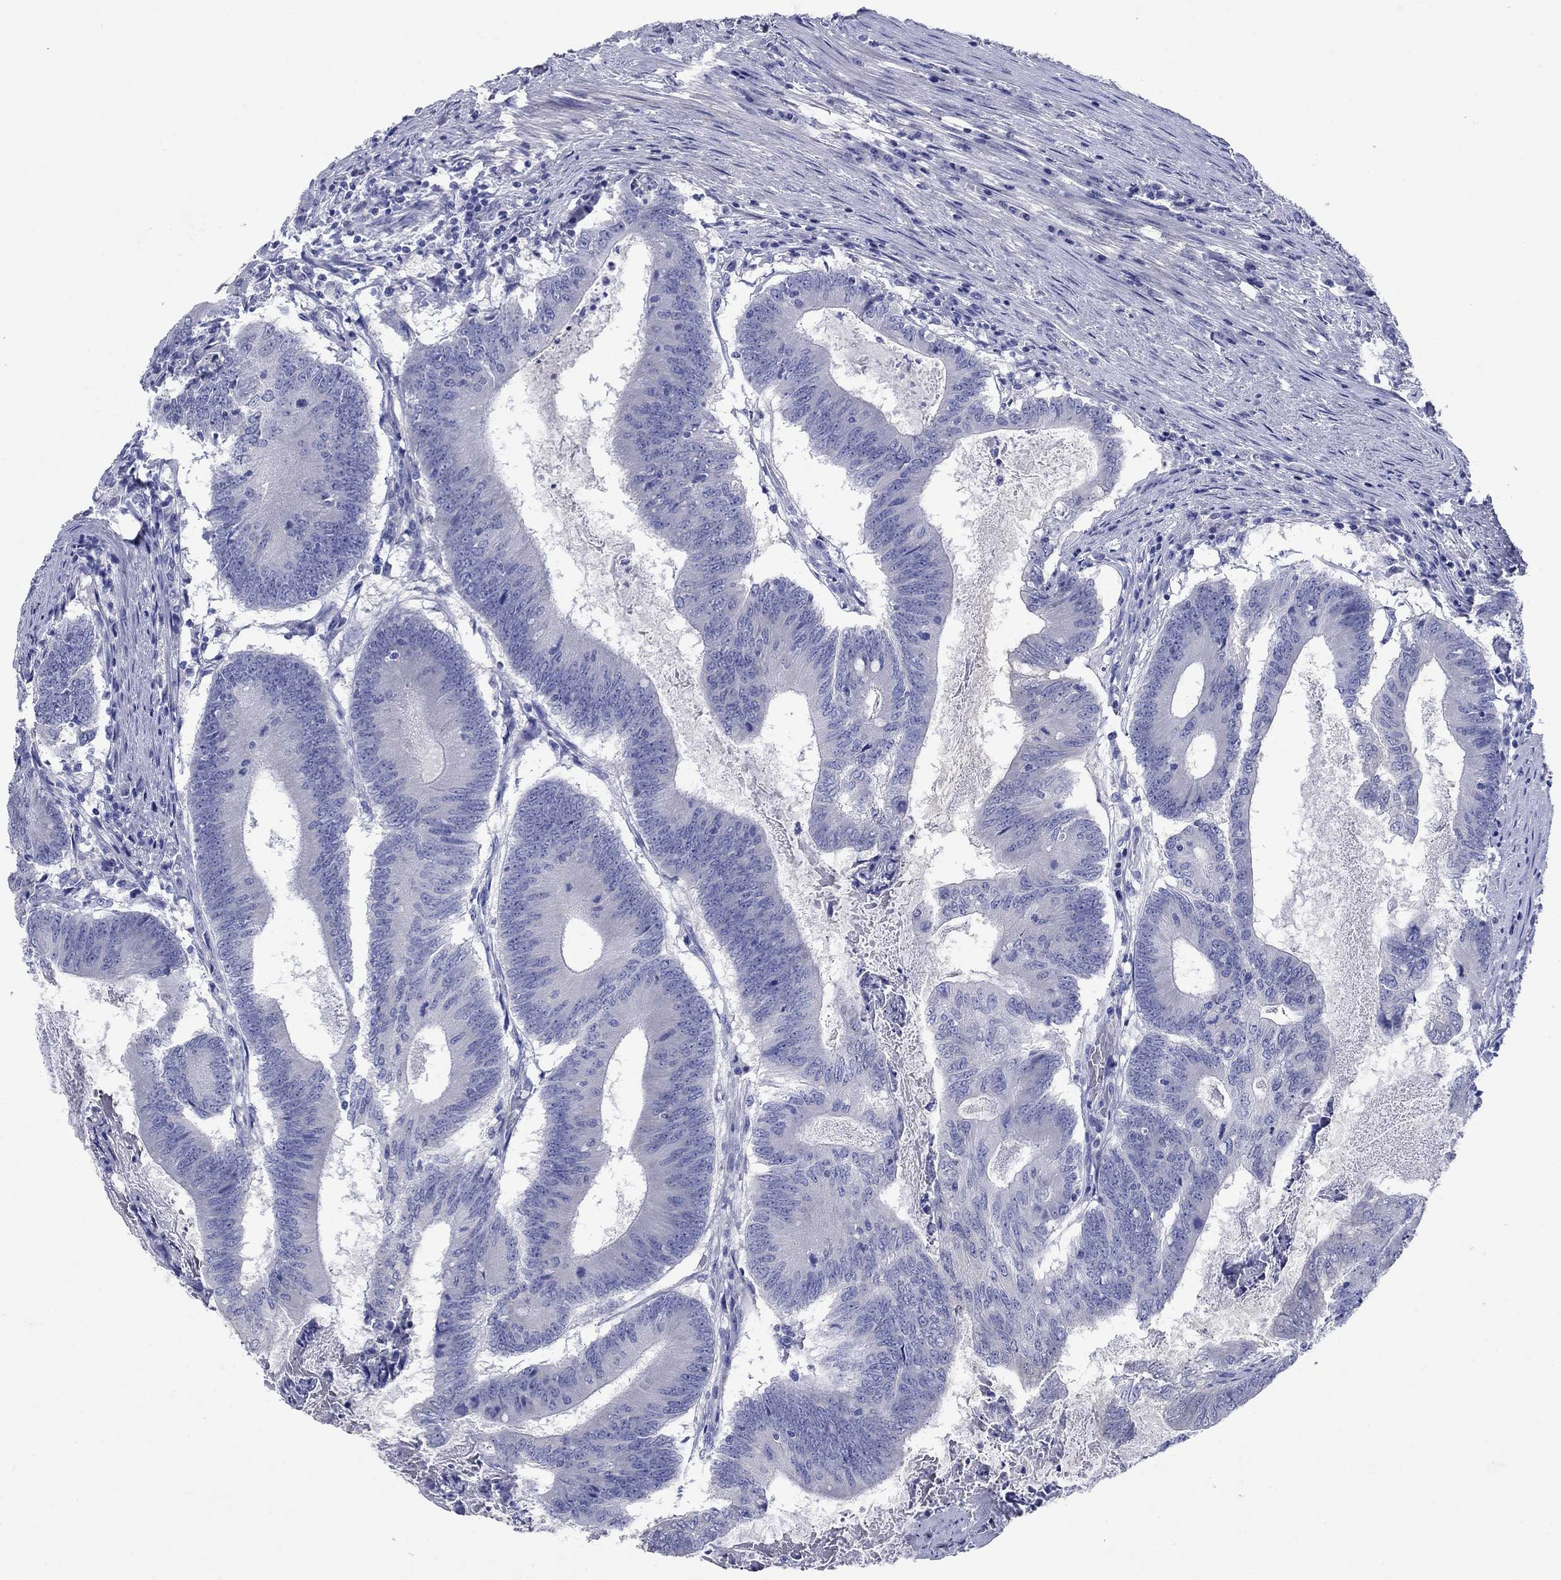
{"staining": {"intensity": "negative", "quantity": "none", "location": "none"}, "tissue": "colorectal cancer", "cell_type": "Tumor cells", "image_type": "cancer", "snomed": [{"axis": "morphology", "description": "Adenocarcinoma, NOS"}, {"axis": "topography", "description": "Colon"}], "caption": "Immunohistochemistry (IHC) image of neoplastic tissue: human colorectal adenocarcinoma stained with DAB (3,3'-diaminobenzidine) demonstrates no significant protein staining in tumor cells.", "gene": "SULT2B1", "patient": {"sex": "female", "age": 70}}